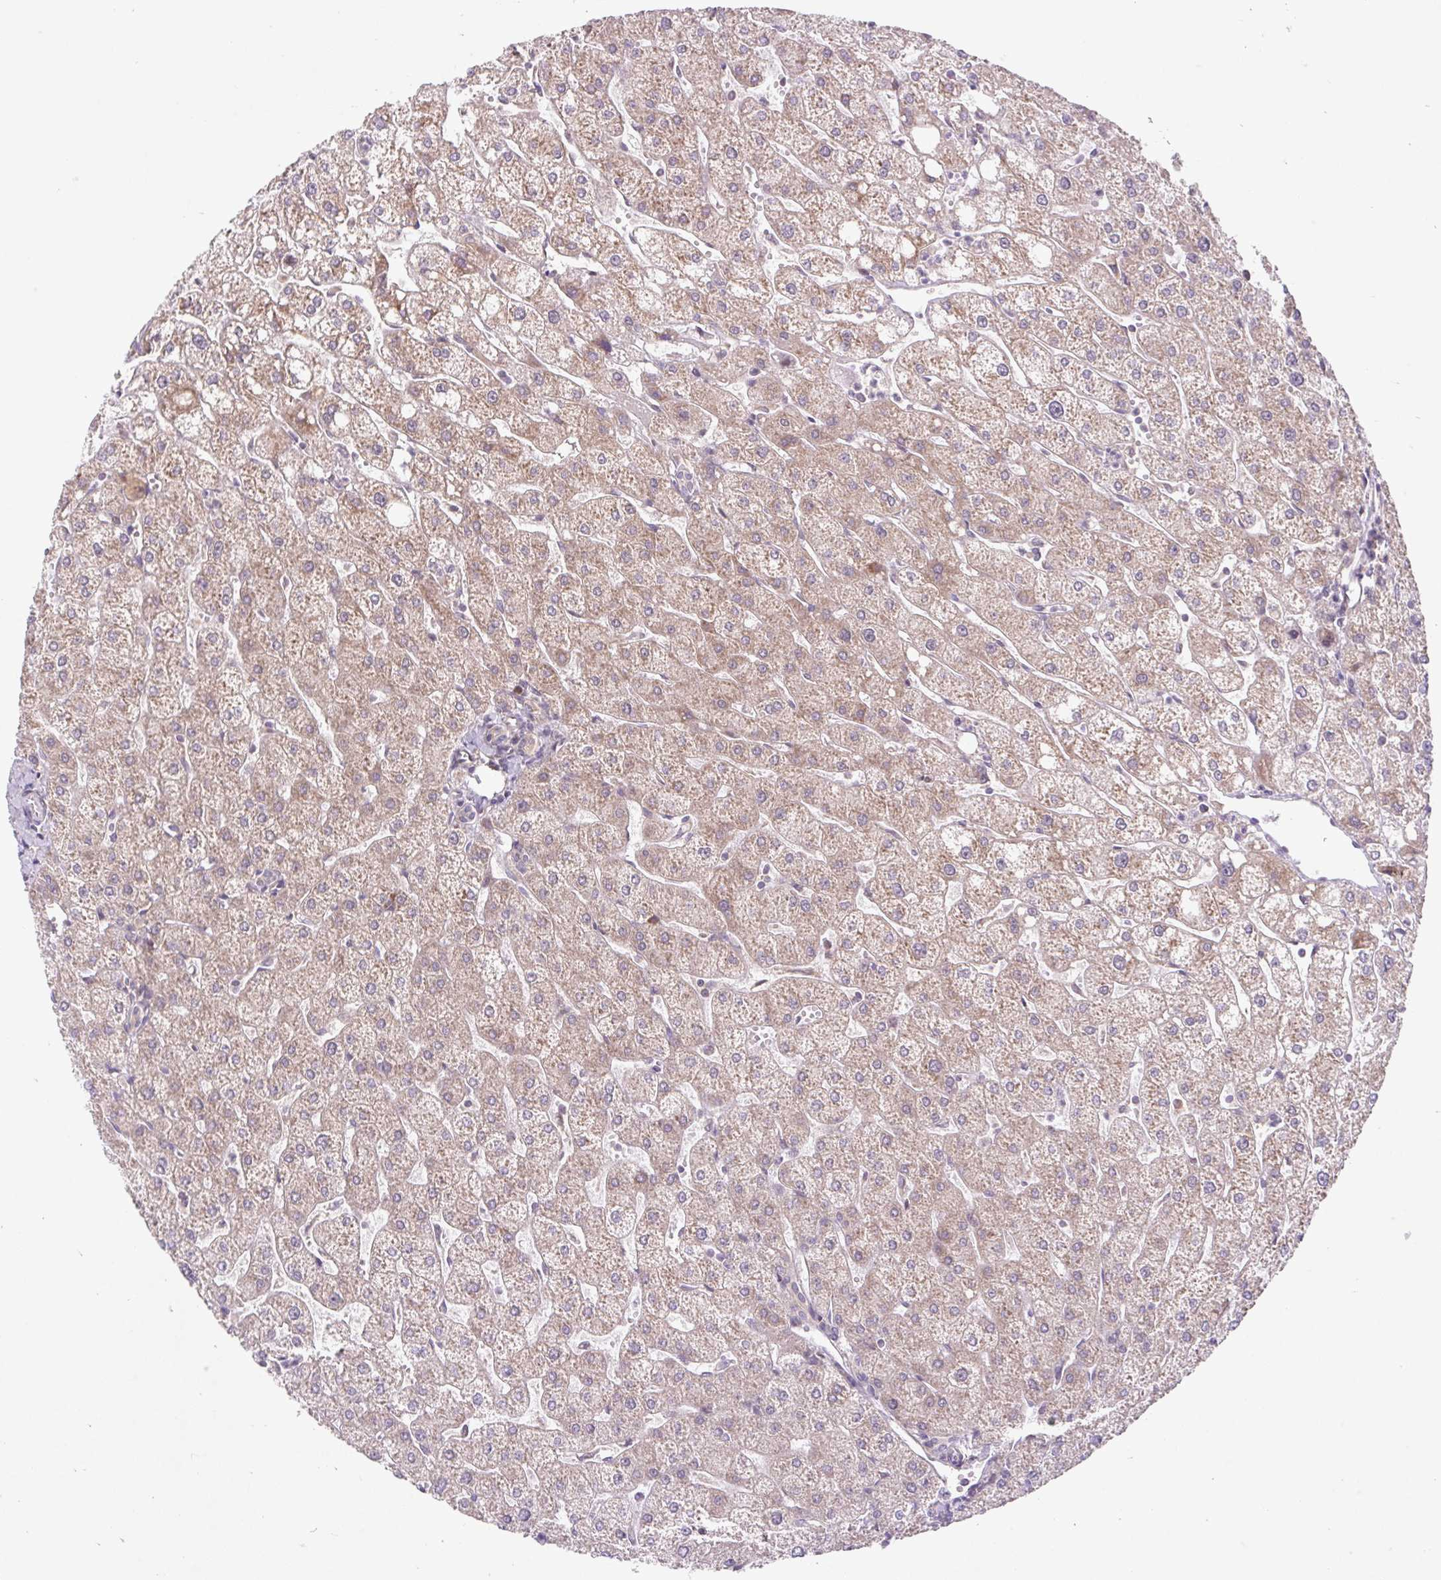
{"staining": {"intensity": "negative", "quantity": "none", "location": "none"}, "tissue": "liver", "cell_type": "Cholangiocytes", "image_type": "normal", "snomed": [{"axis": "morphology", "description": "Normal tissue, NOS"}, {"axis": "topography", "description": "Liver"}], "caption": "This is an IHC photomicrograph of normal human liver. There is no staining in cholangiocytes.", "gene": "HFE", "patient": {"sex": "male", "age": 67}}